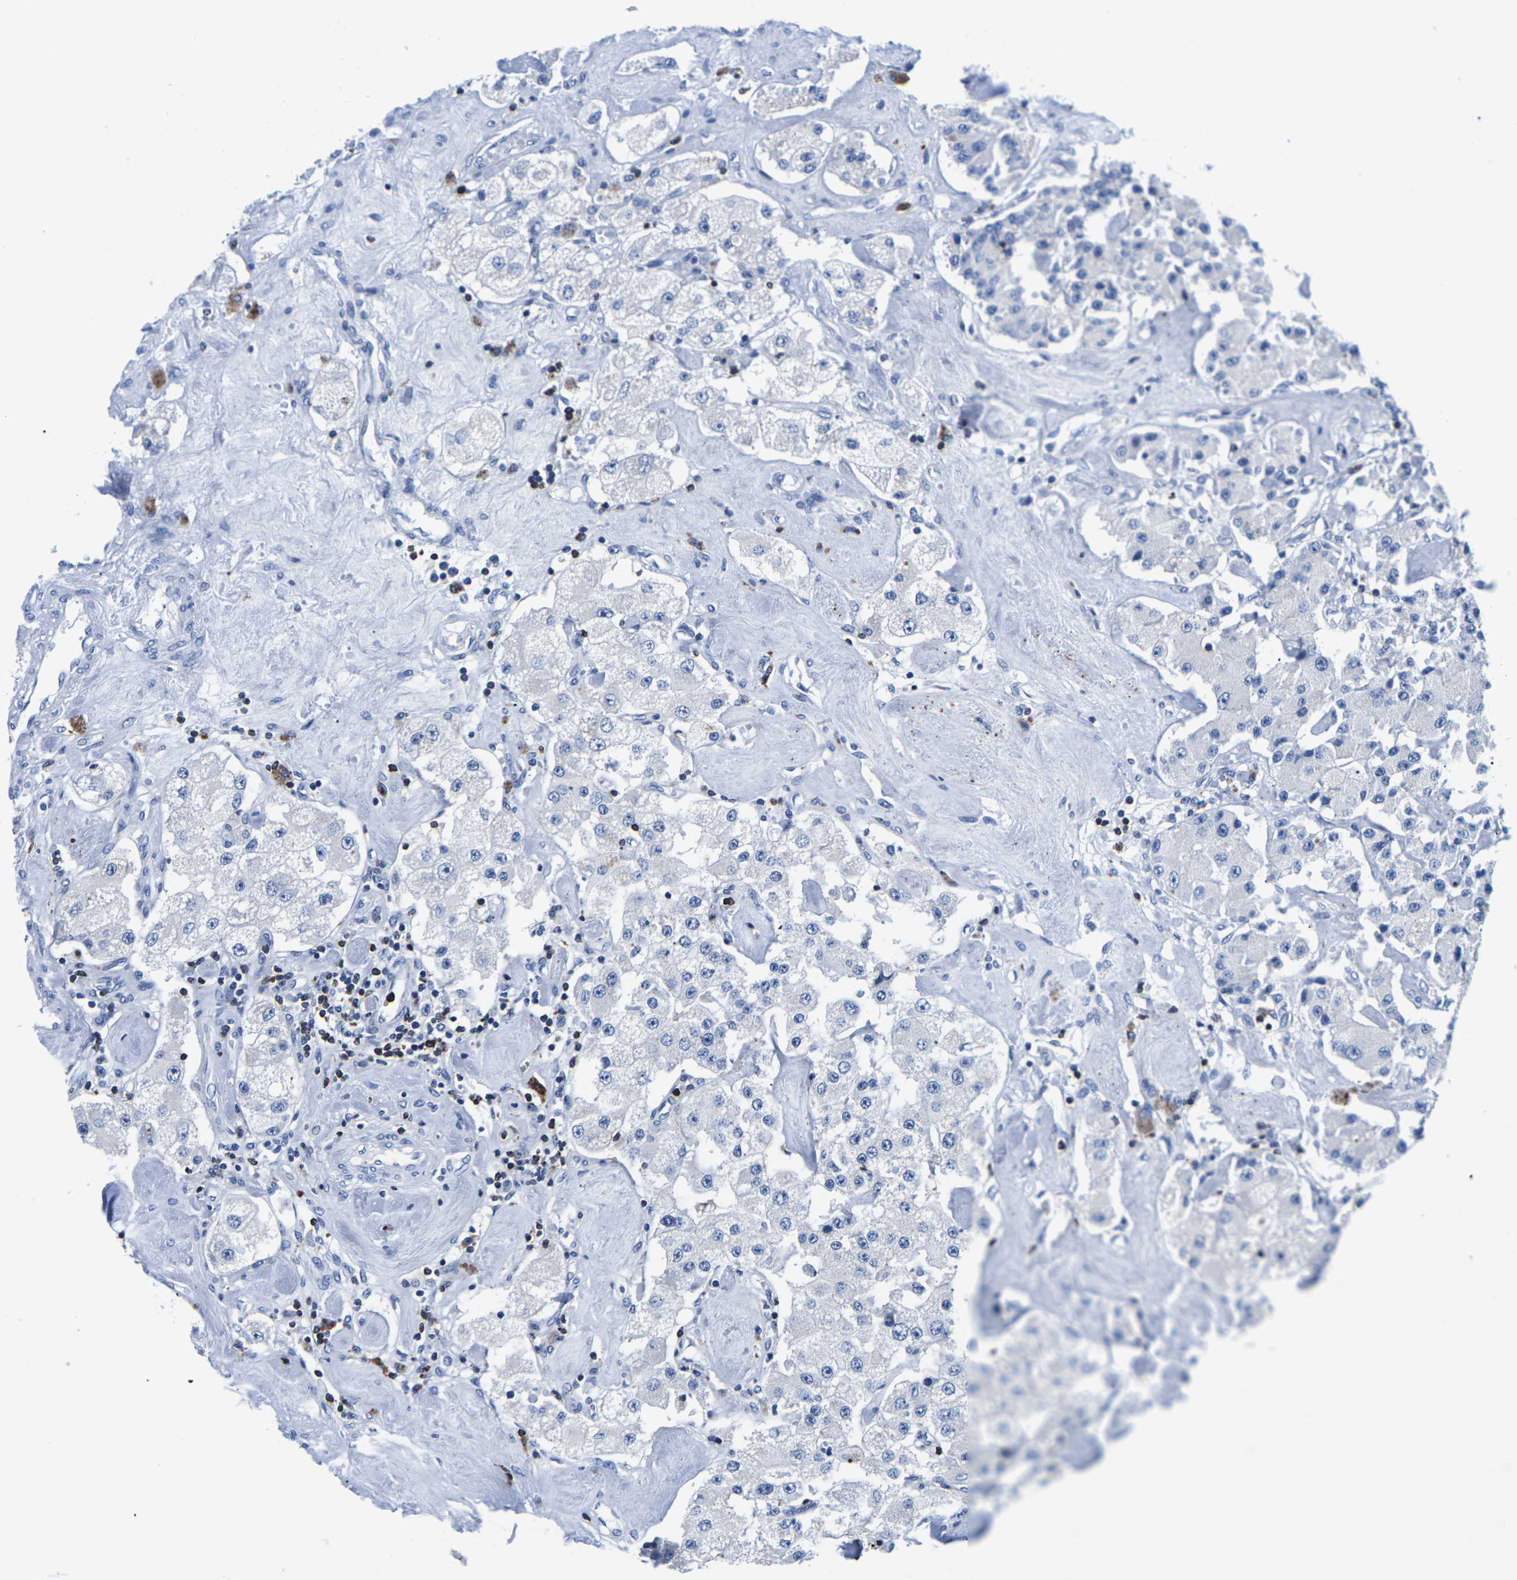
{"staining": {"intensity": "negative", "quantity": "none", "location": "none"}, "tissue": "carcinoid", "cell_type": "Tumor cells", "image_type": "cancer", "snomed": [{"axis": "morphology", "description": "Carcinoid, malignant, NOS"}, {"axis": "topography", "description": "Pancreas"}], "caption": "Immunohistochemistry of human carcinoid reveals no expression in tumor cells.", "gene": "CTSW", "patient": {"sex": "male", "age": 41}}